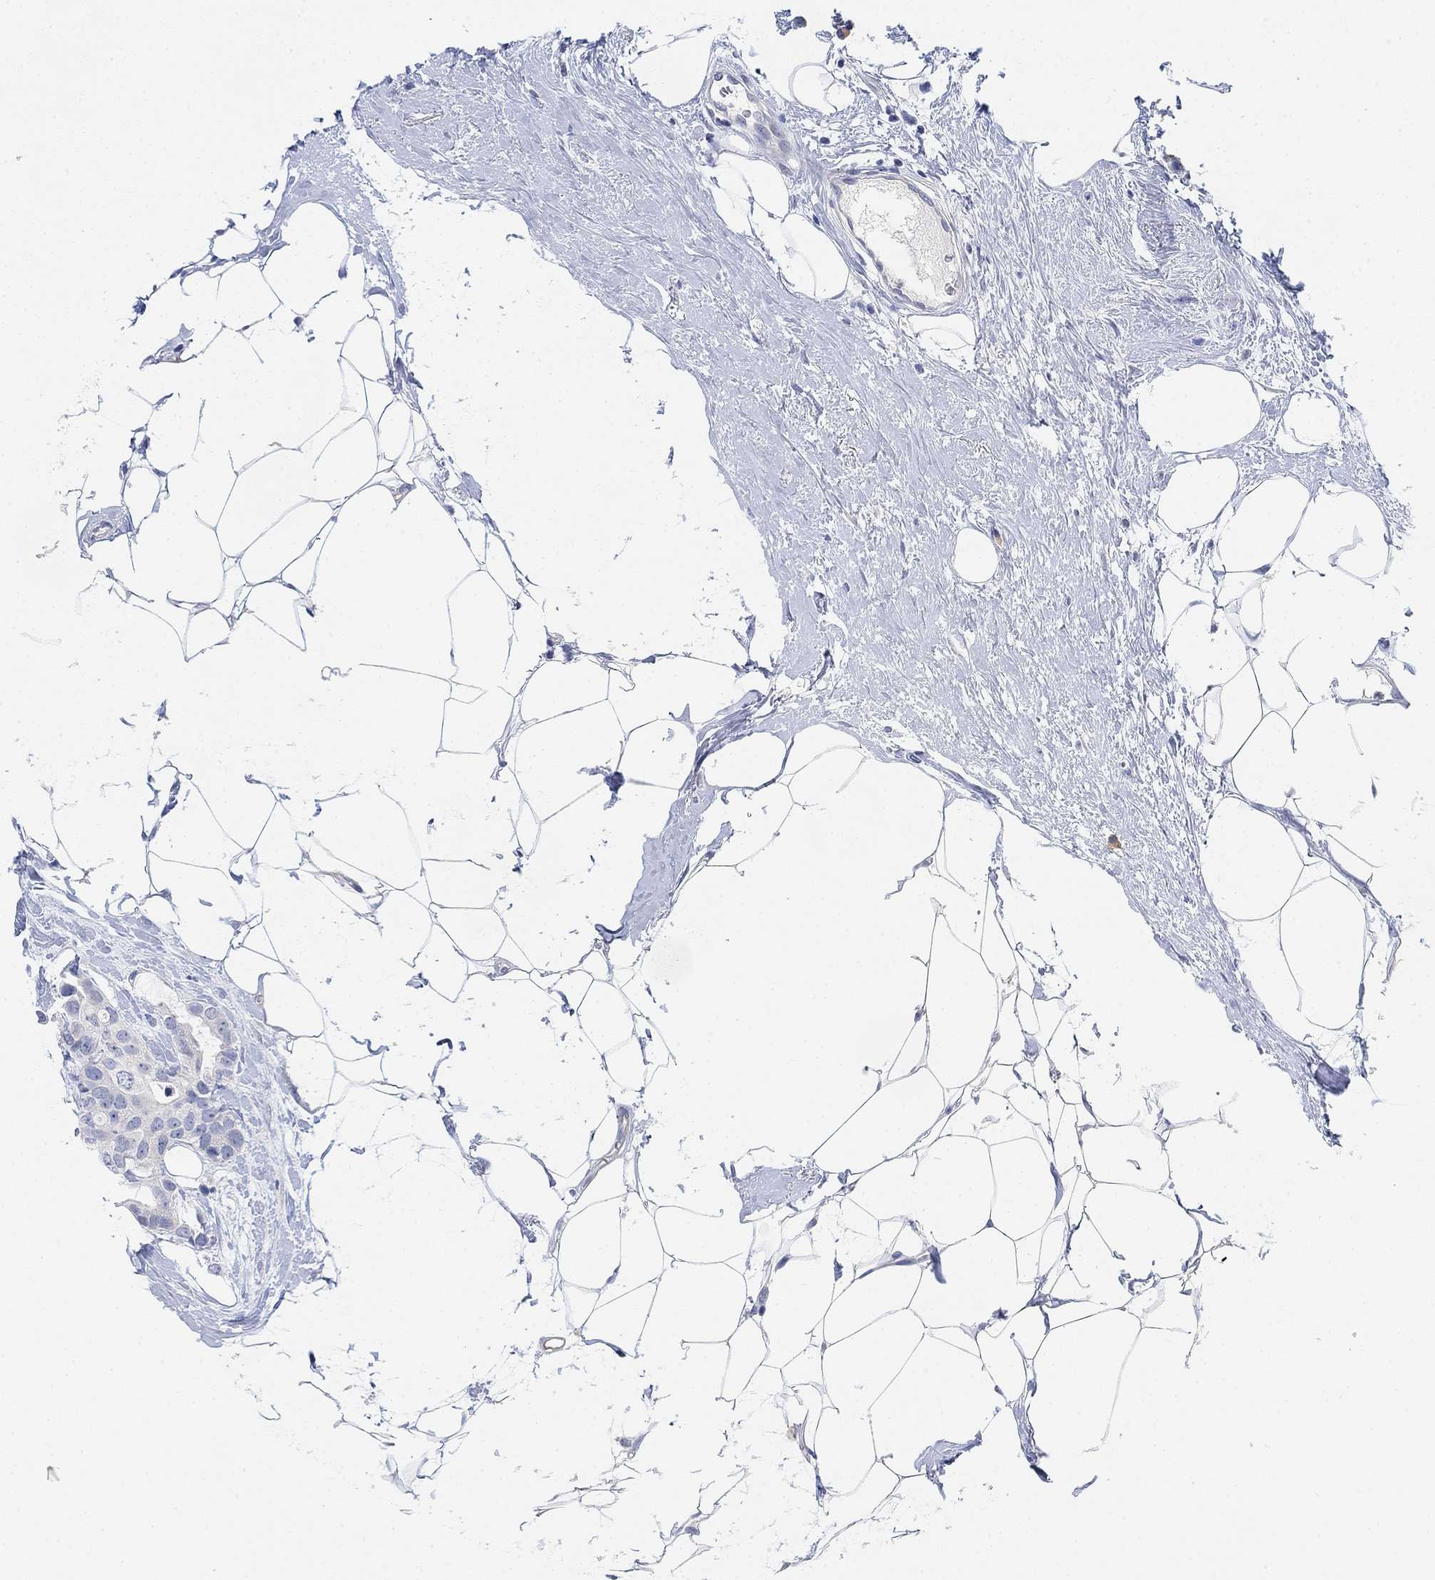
{"staining": {"intensity": "negative", "quantity": "none", "location": "none"}, "tissue": "breast cancer", "cell_type": "Tumor cells", "image_type": "cancer", "snomed": [{"axis": "morphology", "description": "Duct carcinoma"}, {"axis": "topography", "description": "Breast"}], "caption": "This is an immunohistochemistry micrograph of breast cancer (intraductal carcinoma). There is no positivity in tumor cells.", "gene": "VAT1L", "patient": {"sex": "female", "age": 45}}